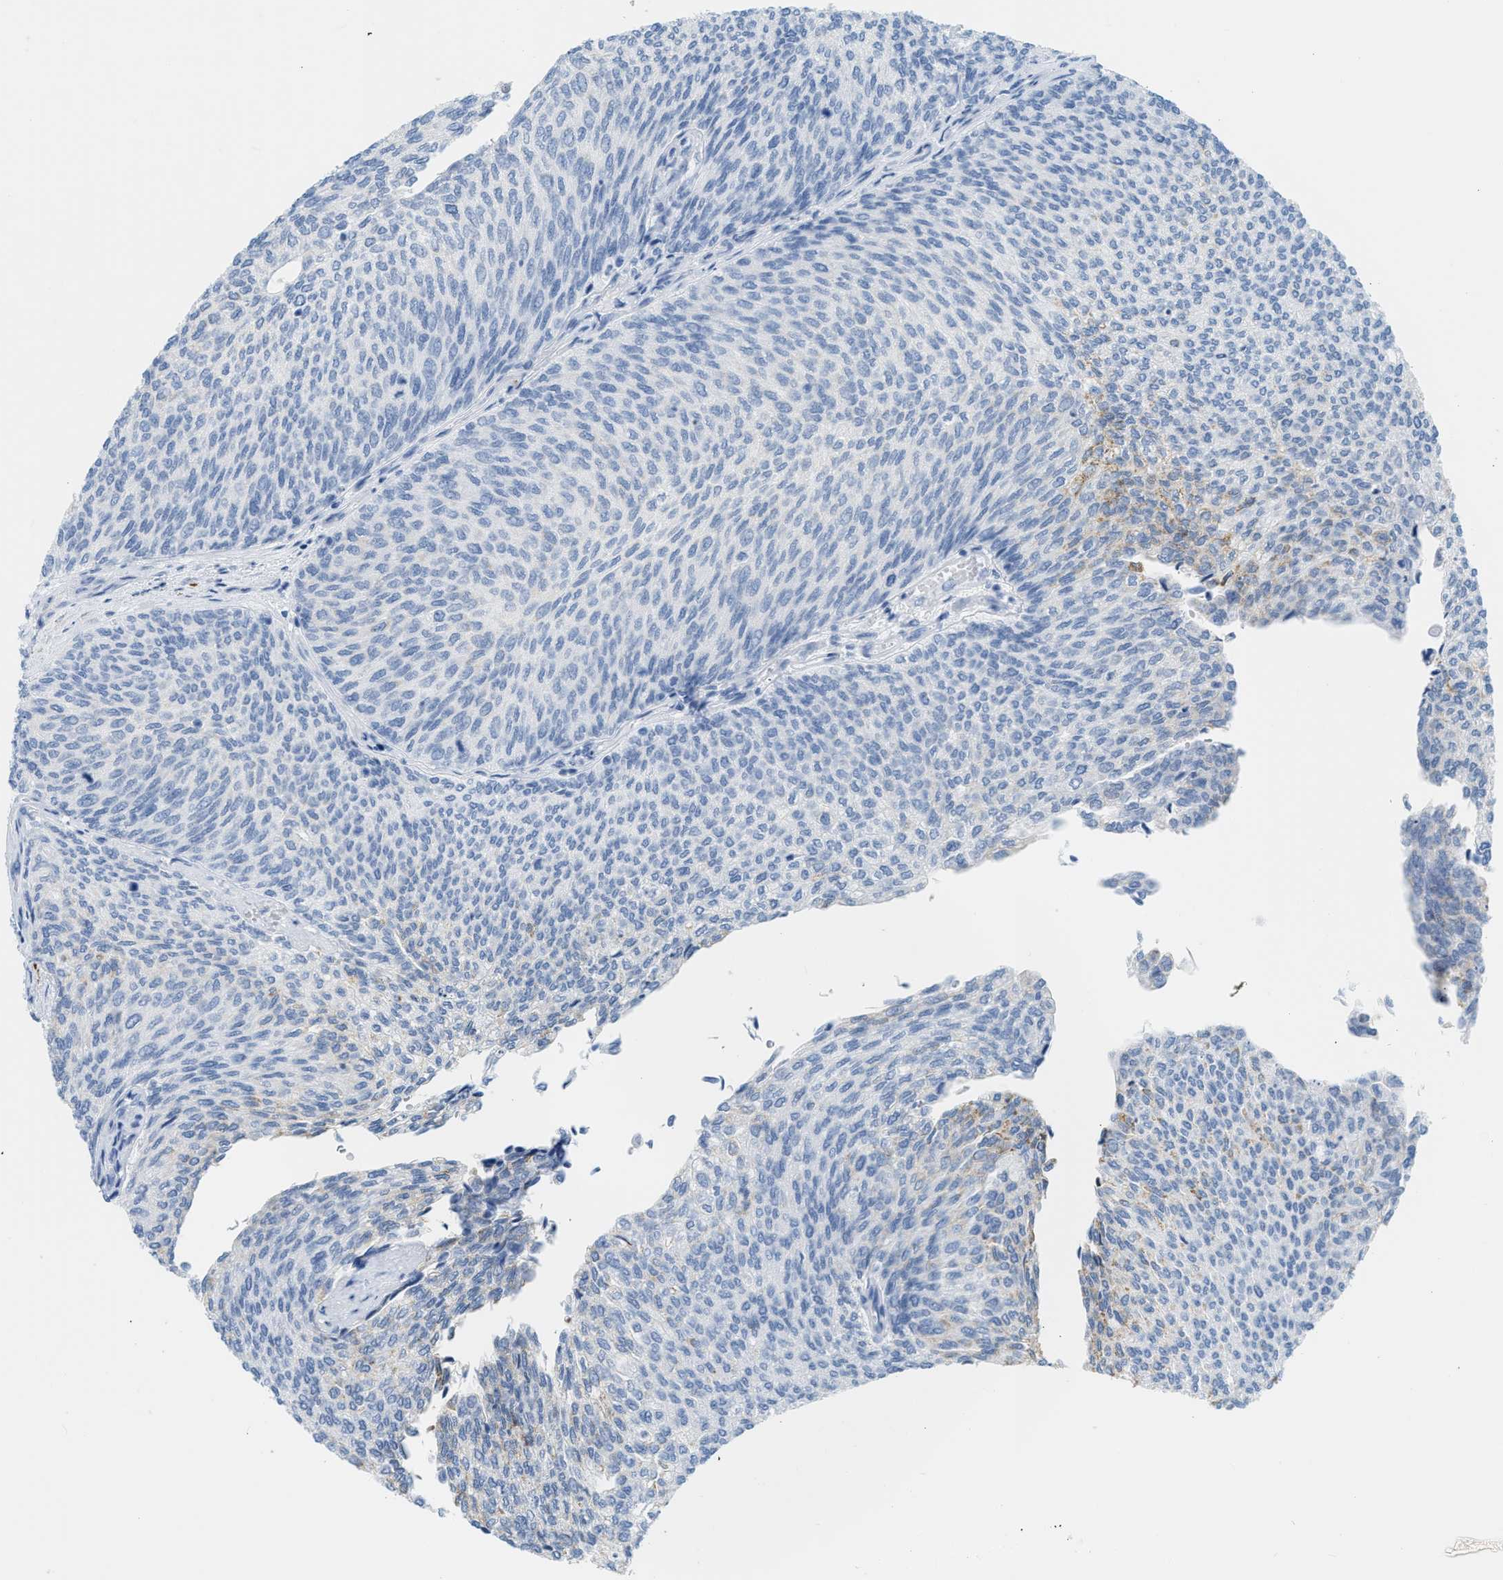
{"staining": {"intensity": "negative", "quantity": "none", "location": "none"}, "tissue": "urothelial cancer", "cell_type": "Tumor cells", "image_type": "cancer", "snomed": [{"axis": "morphology", "description": "Urothelial carcinoma, Low grade"}, {"axis": "topography", "description": "Urinary bladder"}], "caption": "High power microscopy photomicrograph of an immunohistochemistry (IHC) micrograph of low-grade urothelial carcinoma, revealing no significant staining in tumor cells.", "gene": "DES", "patient": {"sex": "female", "age": 79}}